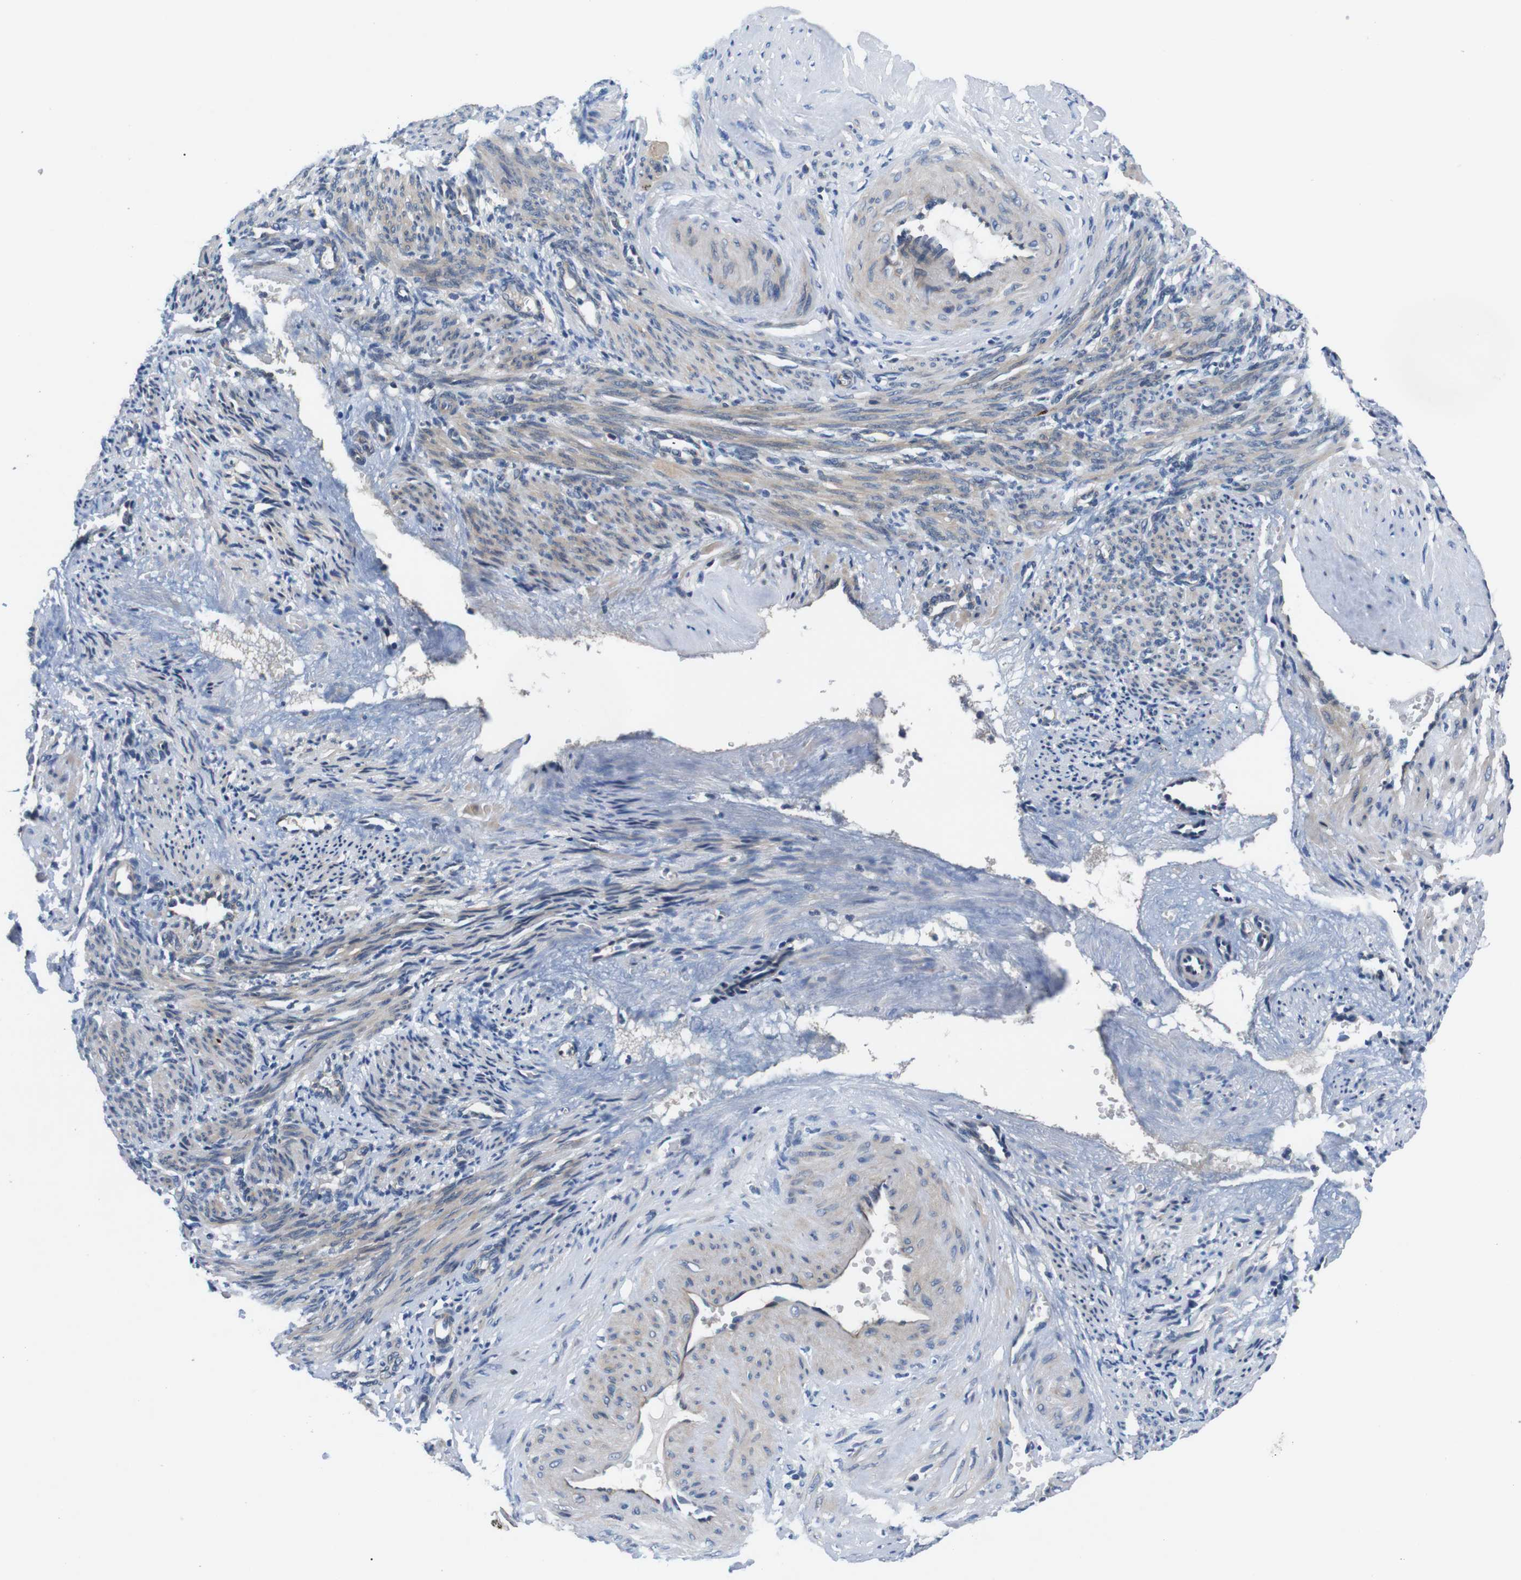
{"staining": {"intensity": "moderate", "quantity": ">75%", "location": "cytoplasmic/membranous"}, "tissue": "smooth muscle", "cell_type": "Smooth muscle cells", "image_type": "normal", "snomed": [{"axis": "morphology", "description": "Normal tissue, NOS"}, {"axis": "topography", "description": "Endometrium"}], "caption": "Protein expression analysis of benign smooth muscle demonstrates moderate cytoplasmic/membranous positivity in approximately >75% of smooth muscle cells.", "gene": "JAK1", "patient": {"sex": "female", "age": 33}}